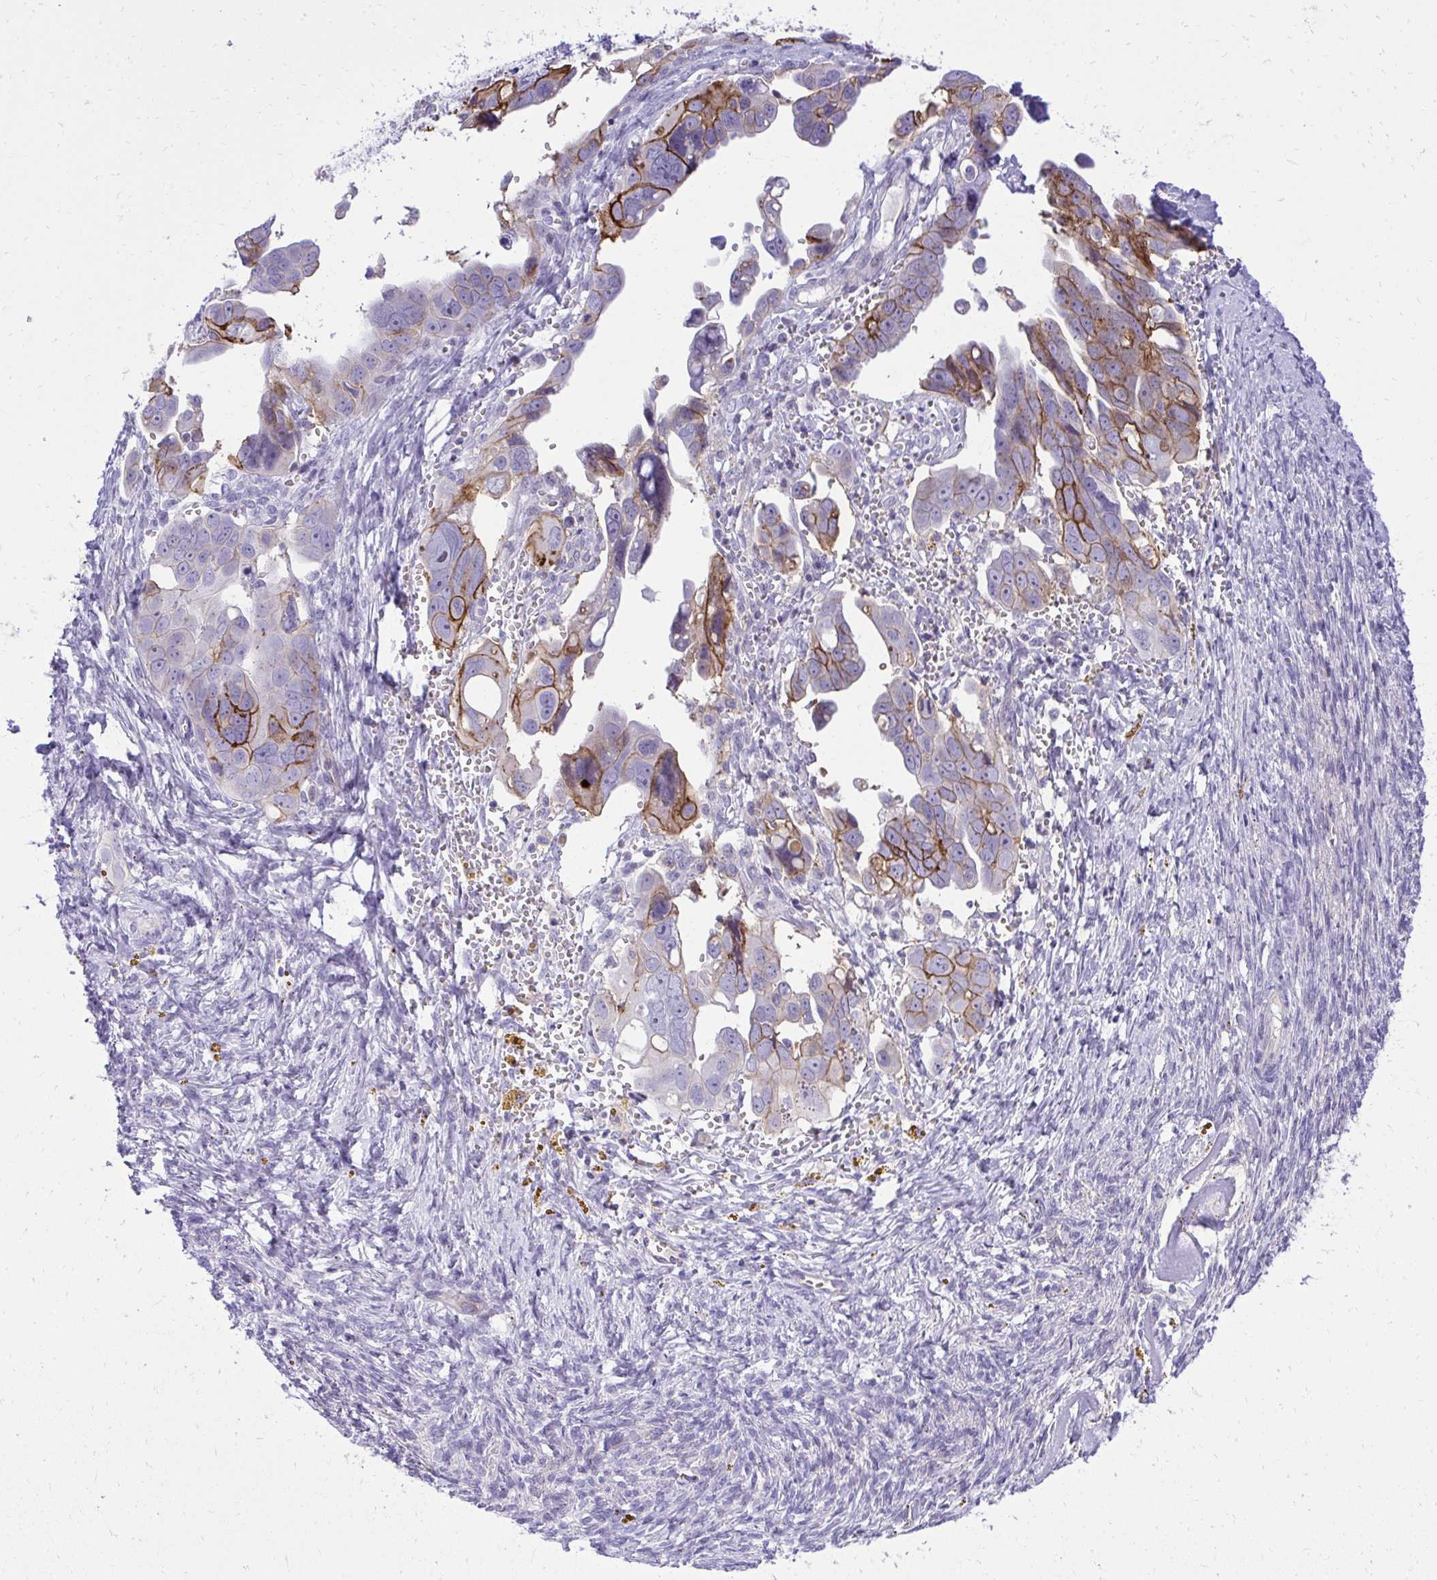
{"staining": {"intensity": "moderate", "quantity": "25%-75%", "location": "cytoplasmic/membranous"}, "tissue": "ovarian cancer", "cell_type": "Tumor cells", "image_type": "cancer", "snomed": [{"axis": "morphology", "description": "Cystadenocarcinoma, serous, NOS"}, {"axis": "topography", "description": "Ovary"}], "caption": "Immunohistochemistry histopathology image of neoplastic tissue: human ovarian serous cystadenocarcinoma stained using immunohistochemistry displays medium levels of moderate protein expression localized specifically in the cytoplasmic/membranous of tumor cells, appearing as a cytoplasmic/membranous brown color.", "gene": "PITPNM3", "patient": {"sex": "female", "age": 59}}